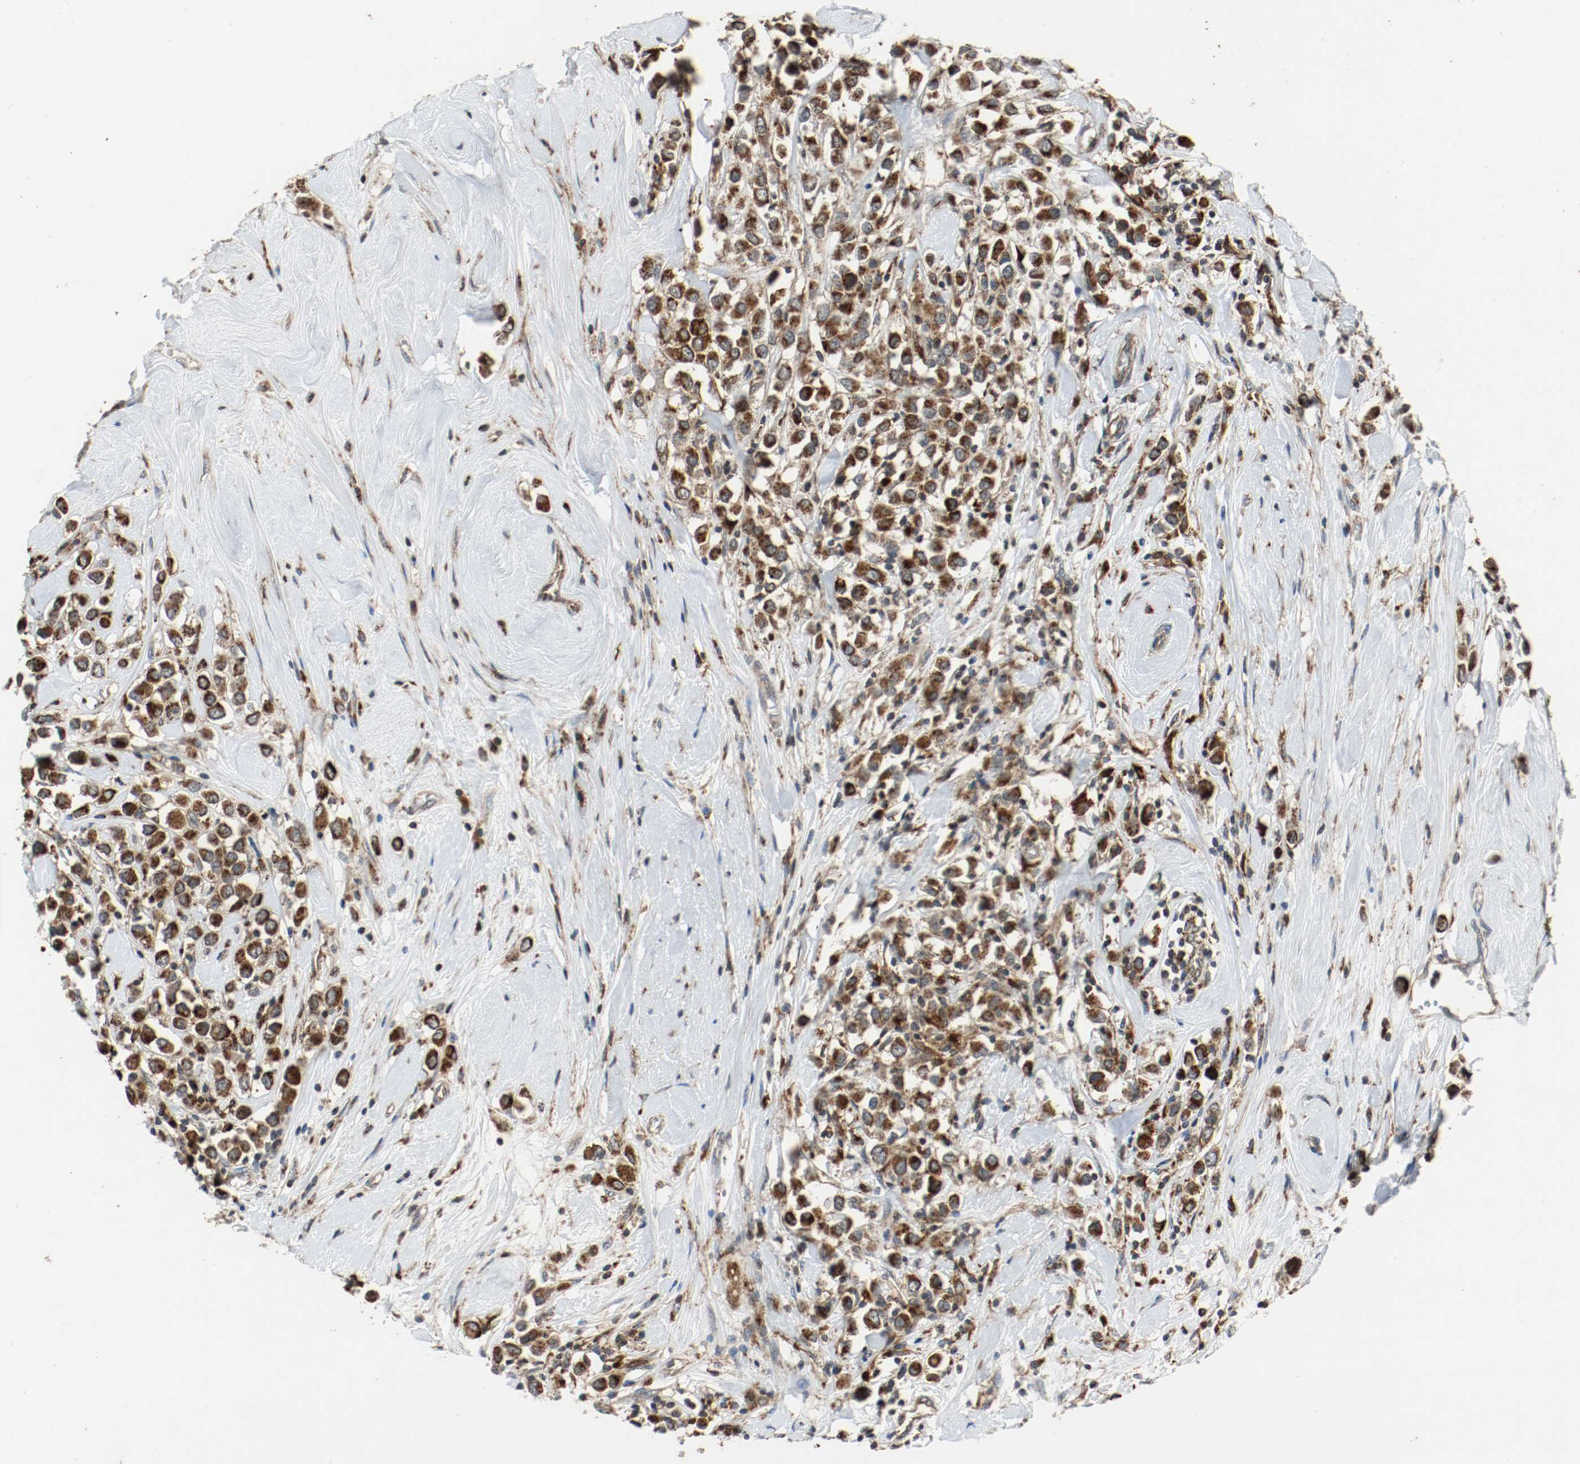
{"staining": {"intensity": "strong", "quantity": ">75%", "location": "cytoplasmic/membranous"}, "tissue": "breast cancer", "cell_type": "Tumor cells", "image_type": "cancer", "snomed": [{"axis": "morphology", "description": "Duct carcinoma"}, {"axis": "topography", "description": "Breast"}], "caption": "DAB immunohistochemical staining of breast cancer (infiltrating ductal carcinoma) demonstrates strong cytoplasmic/membranous protein positivity in about >75% of tumor cells.", "gene": "LAMP2", "patient": {"sex": "female", "age": 61}}